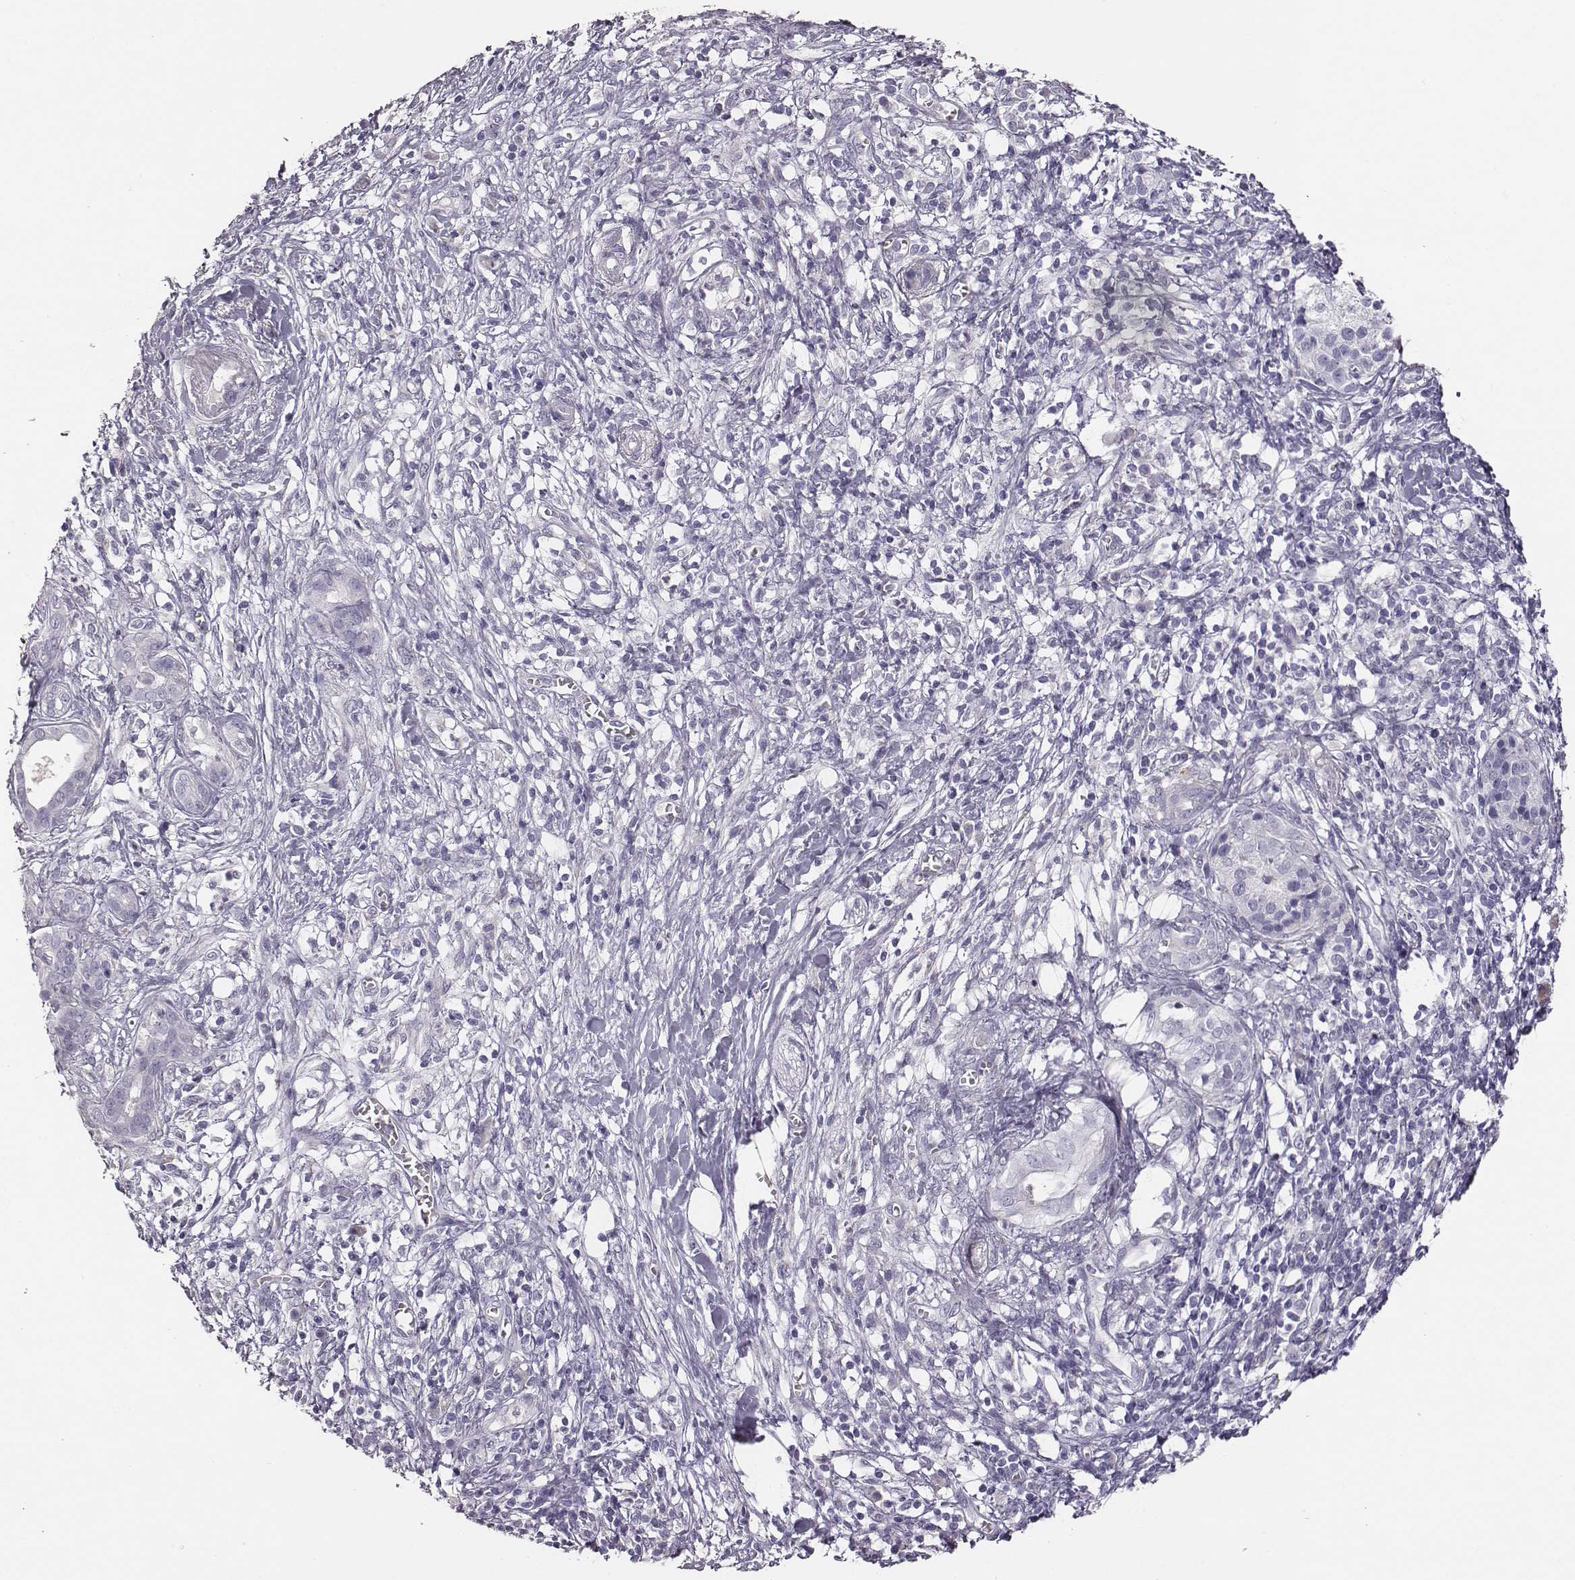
{"staining": {"intensity": "negative", "quantity": "none", "location": "none"}, "tissue": "pancreatic cancer", "cell_type": "Tumor cells", "image_type": "cancer", "snomed": [{"axis": "morphology", "description": "Adenocarcinoma, NOS"}, {"axis": "topography", "description": "Pancreas"}], "caption": "The image reveals no staining of tumor cells in adenocarcinoma (pancreatic).", "gene": "GUCA1A", "patient": {"sex": "male", "age": 61}}